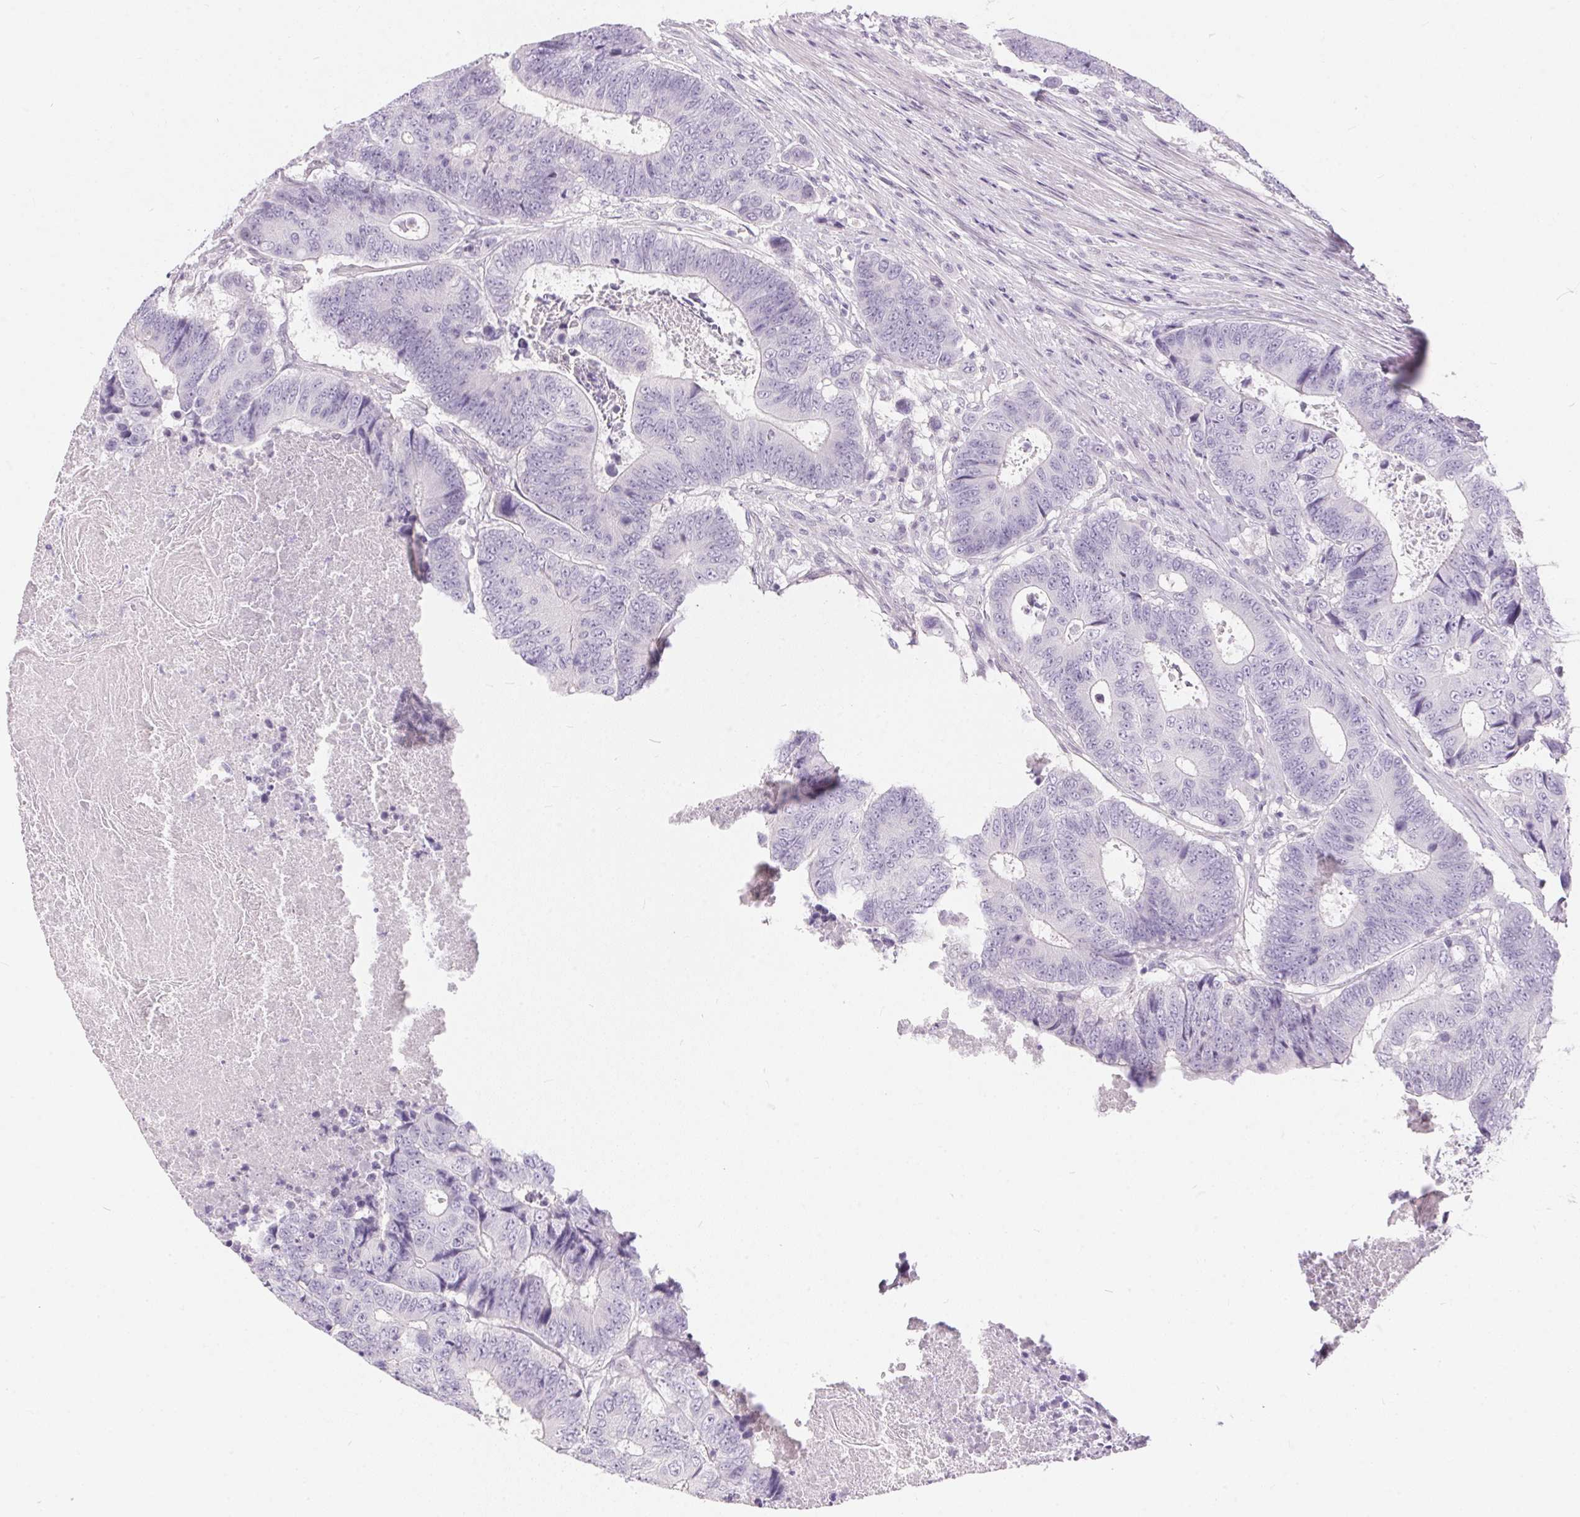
{"staining": {"intensity": "negative", "quantity": "none", "location": "none"}, "tissue": "colorectal cancer", "cell_type": "Tumor cells", "image_type": "cancer", "snomed": [{"axis": "morphology", "description": "Adenocarcinoma, NOS"}, {"axis": "topography", "description": "Colon"}], "caption": "Protein analysis of colorectal adenocarcinoma demonstrates no significant staining in tumor cells.", "gene": "GBP6", "patient": {"sex": "female", "age": 48}}